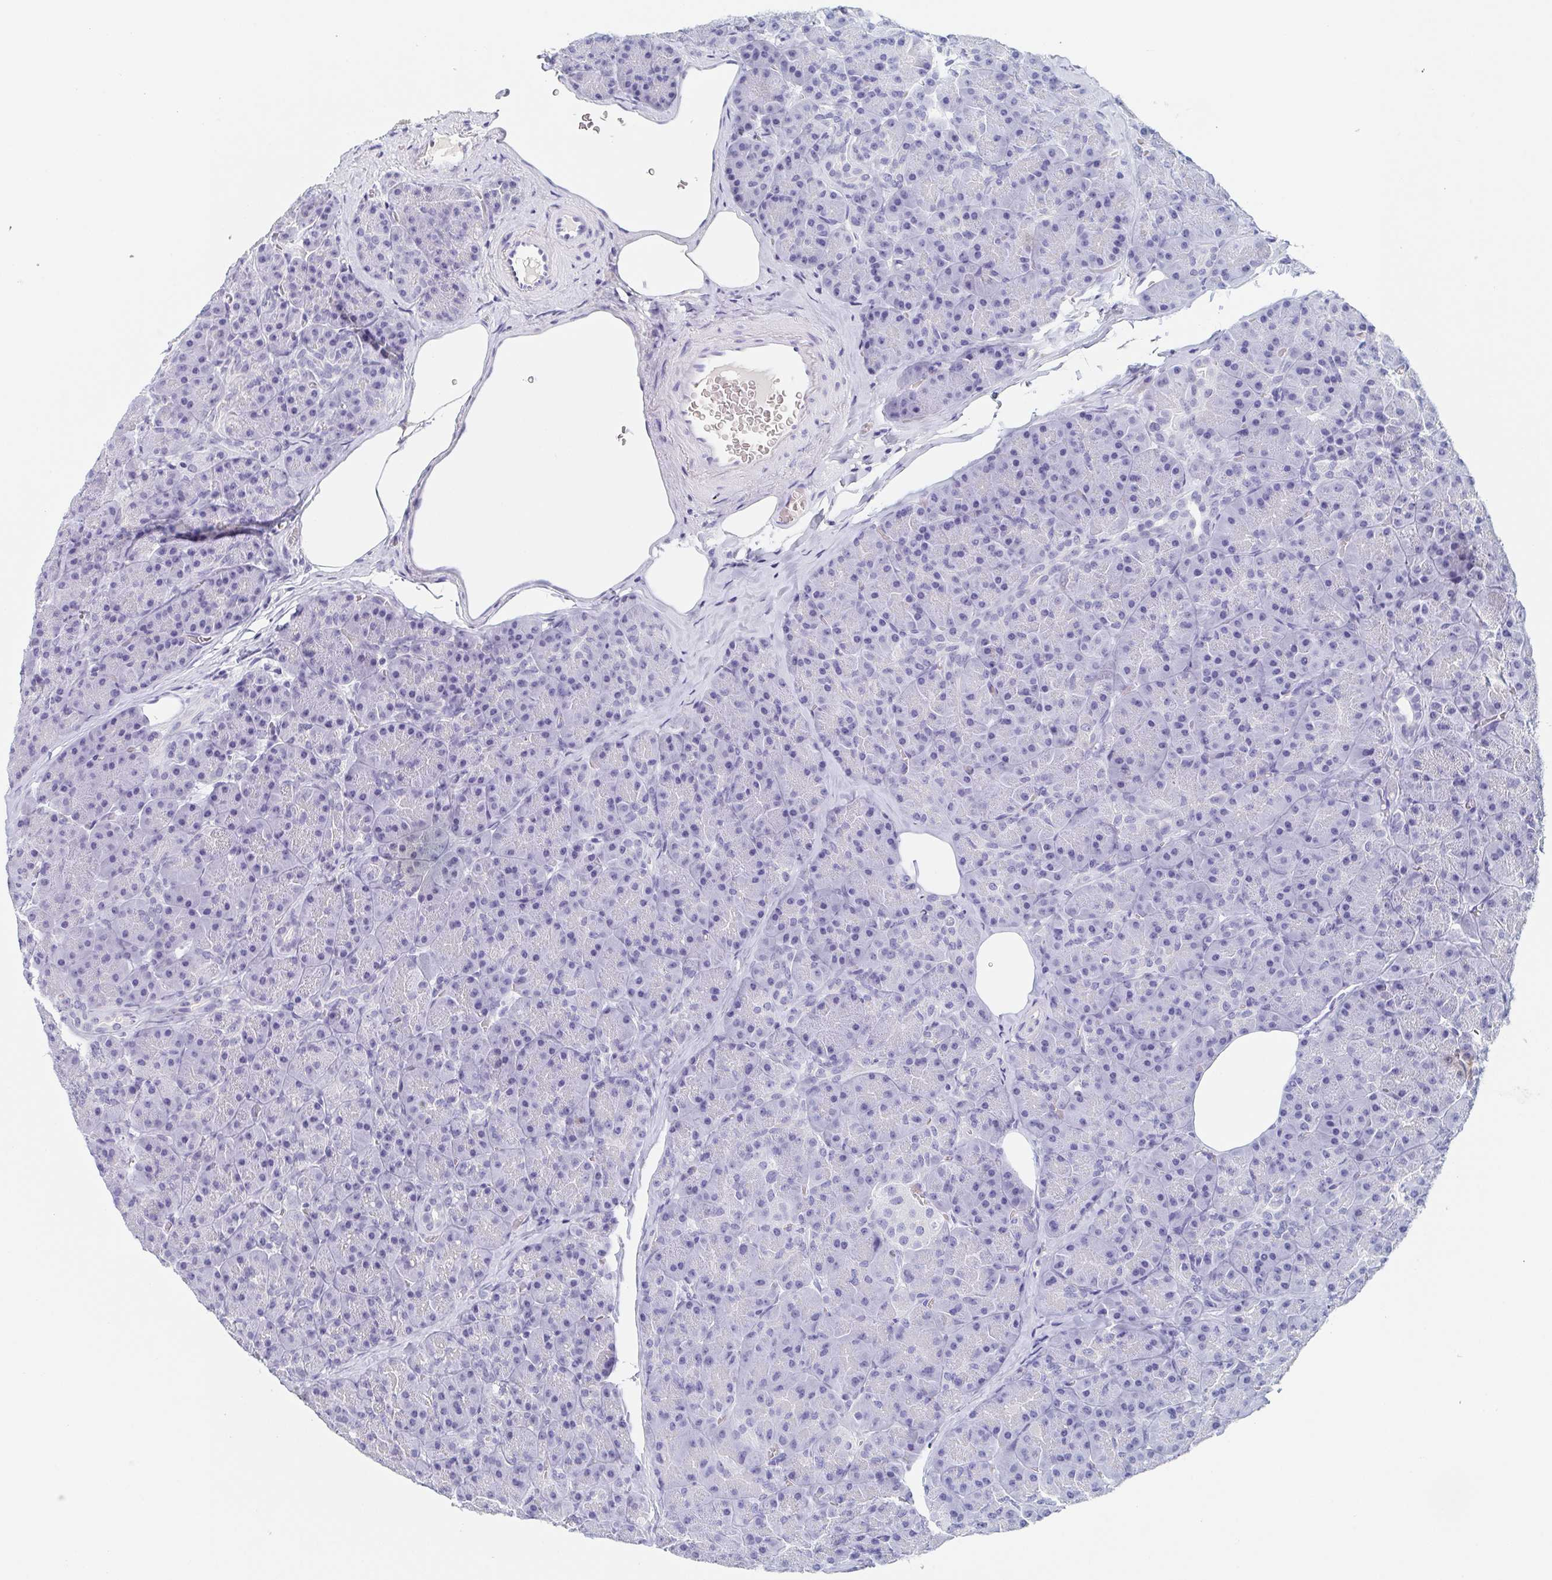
{"staining": {"intensity": "negative", "quantity": "none", "location": "none"}, "tissue": "pancreas", "cell_type": "Exocrine glandular cells", "image_type": "normal", "snomed": [{"axis": "morphology", "description": "Normal tissue, NOS"}, {"axis": "topography", "description": "Pancreas"}], "caption": "A high-resolution image shows immunohistochemistry (IHC) staining of benign pancreas, which displays no significant positivity in exocrine glandular cells.", "gene": "ITLN1", "patient": {"sex": "male", "age": 57}}